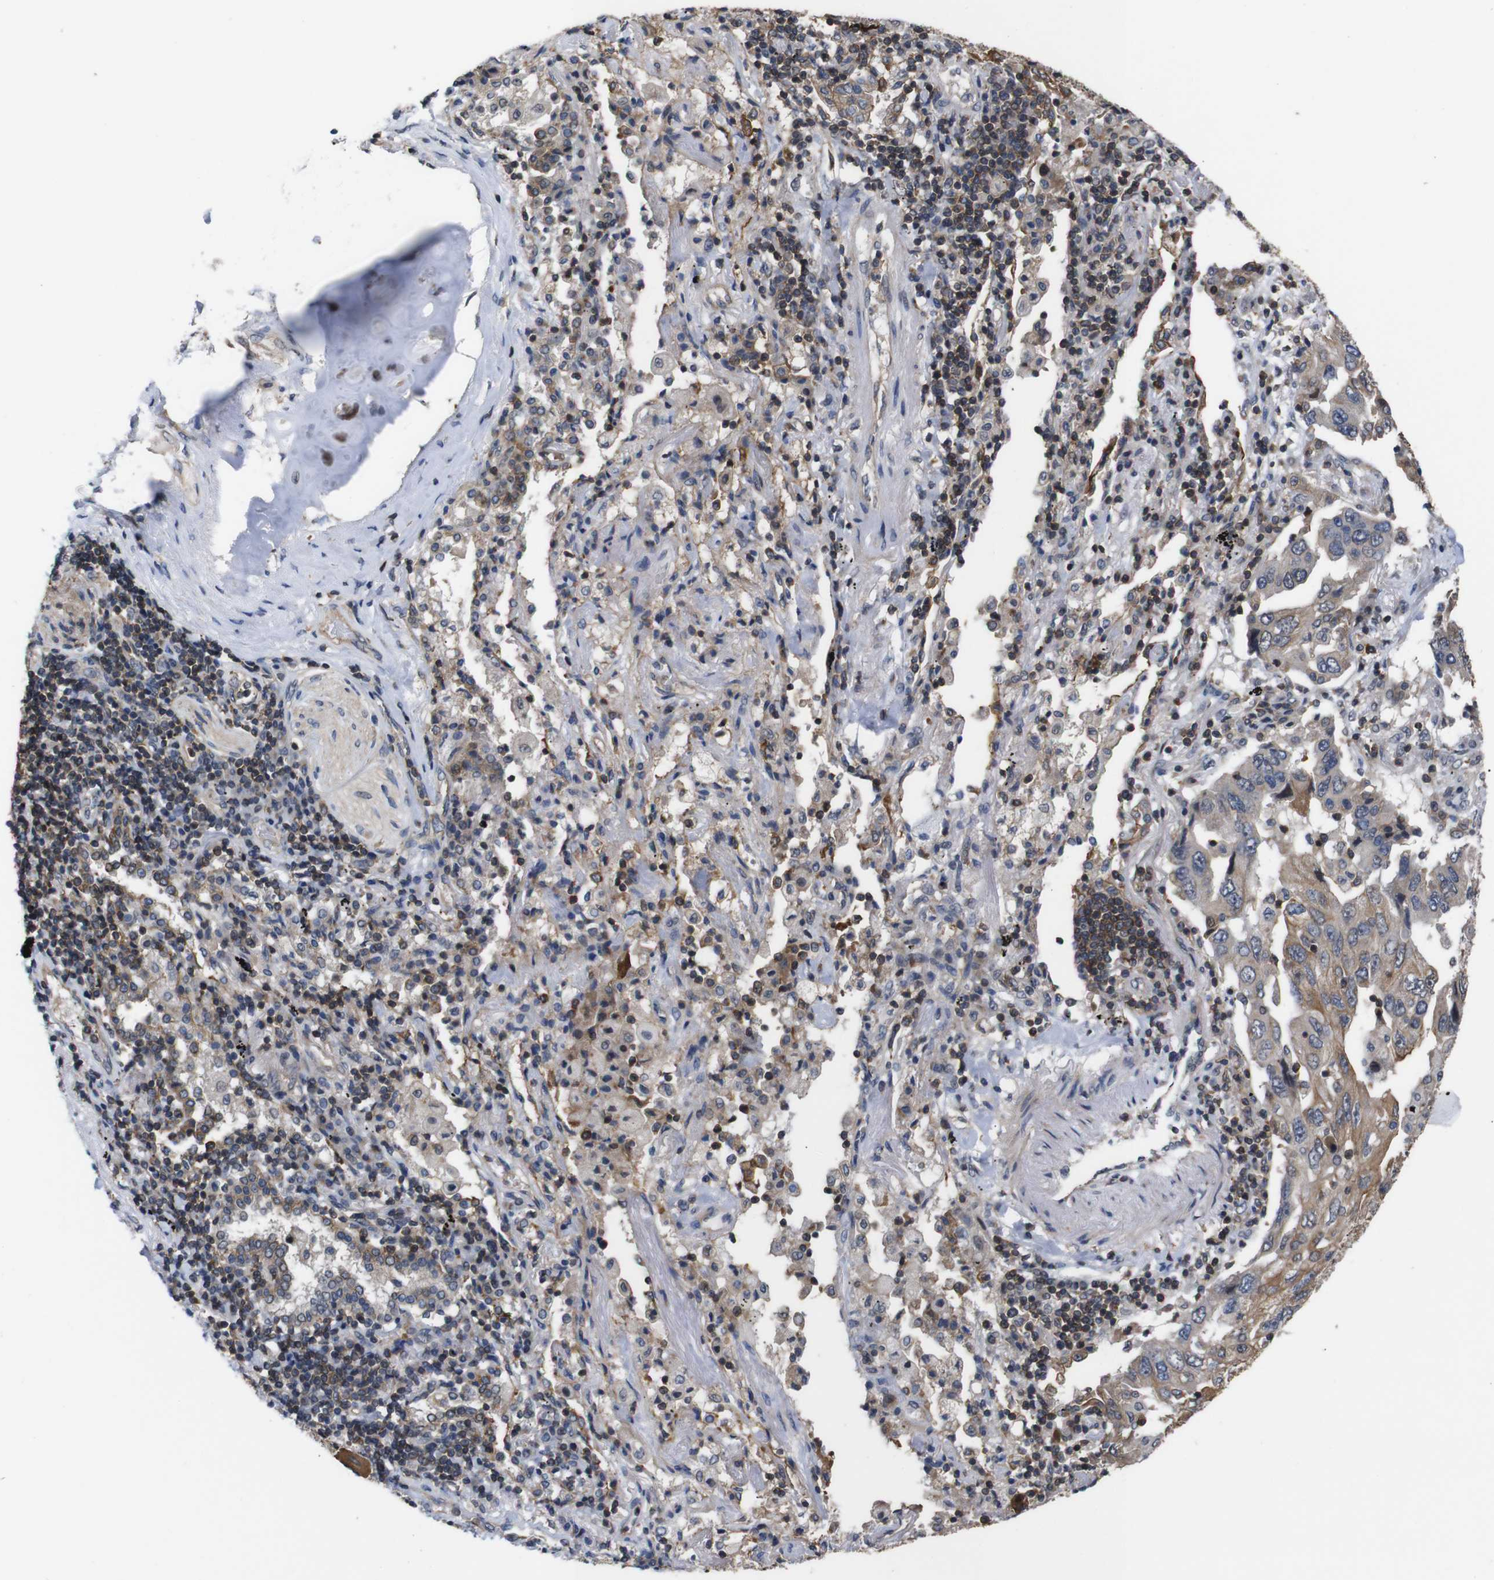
{"staining": {"intensity": "weak", "quantity": ">75%", "location": "cytoplasmic/membranous"}, "tissue": "lung cancer", "cell_type": "Tumor cells", "image_type": "cancer", "snomed": [{"axis": "morphology", "description": "Adenocarcinoma, NOS"}, {"axis": "topography", "description": "Lung"}], "caption": "Immunohistochemical staining of human lung adenocarcinoma reveals low levels of weak cytoplasmic/membranous protein expression in about >75% of tumor cells.", "gene": "BRWD3", "patient": {"sex": "female", "age": 65}}